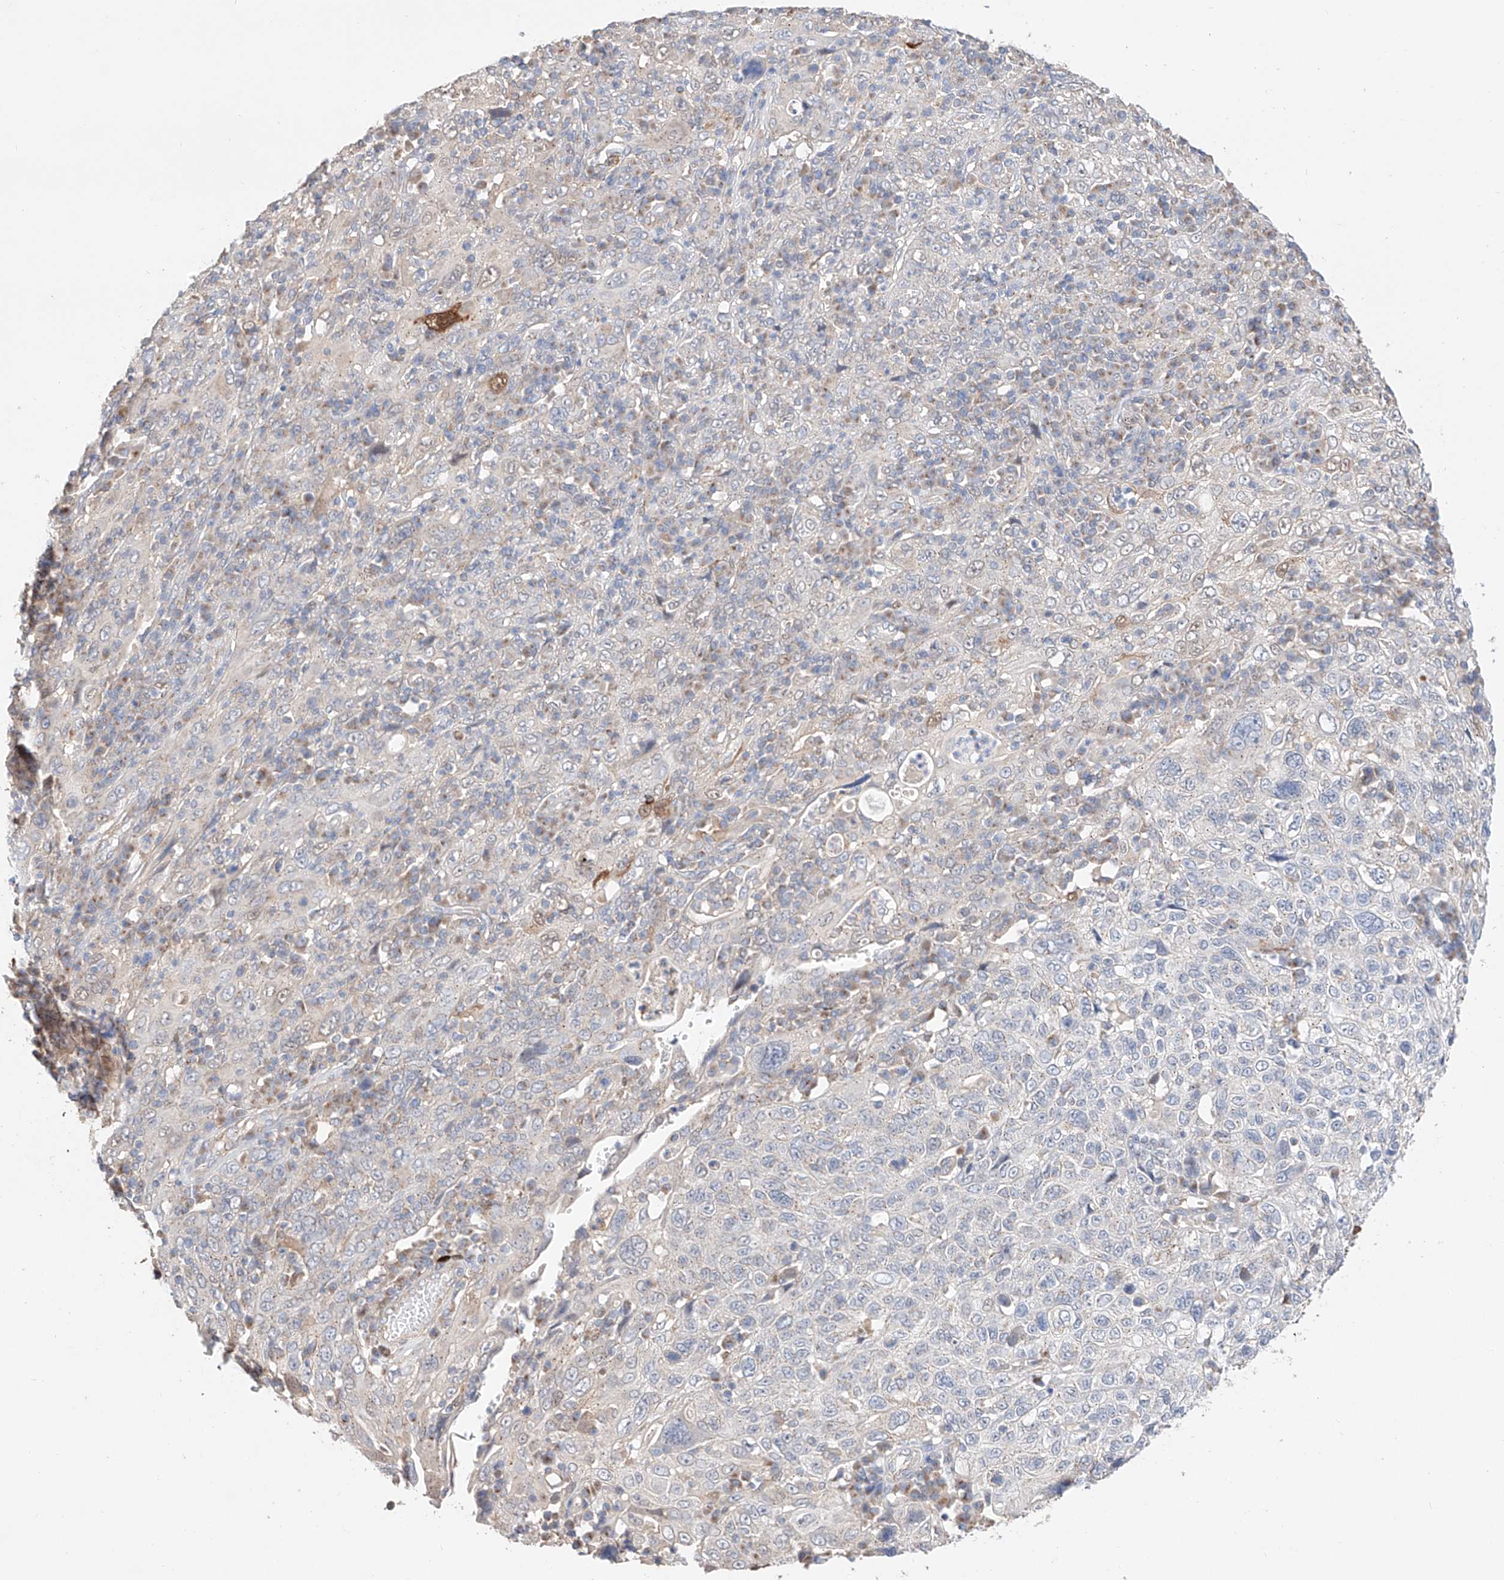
{"staining": {"intensity": "negative", "quantity": "none", "location": "none"}, "tissue": "cervical cancer", "cell_type": "Tumor cells", "image_type": "cancer", "snomed": [{"axis": "morphology", "description": "Squamous cell carcinoma, NOS"}, {"axis": "topography", "description": "Cervix"}], "caption": "This is an IHC histopathology image of cervical cancer (squamous cell carcinoma). There is no staining in tumor cells.", "gene": "MOSPD1", "patient": {"sex": "female", "age": 46}}